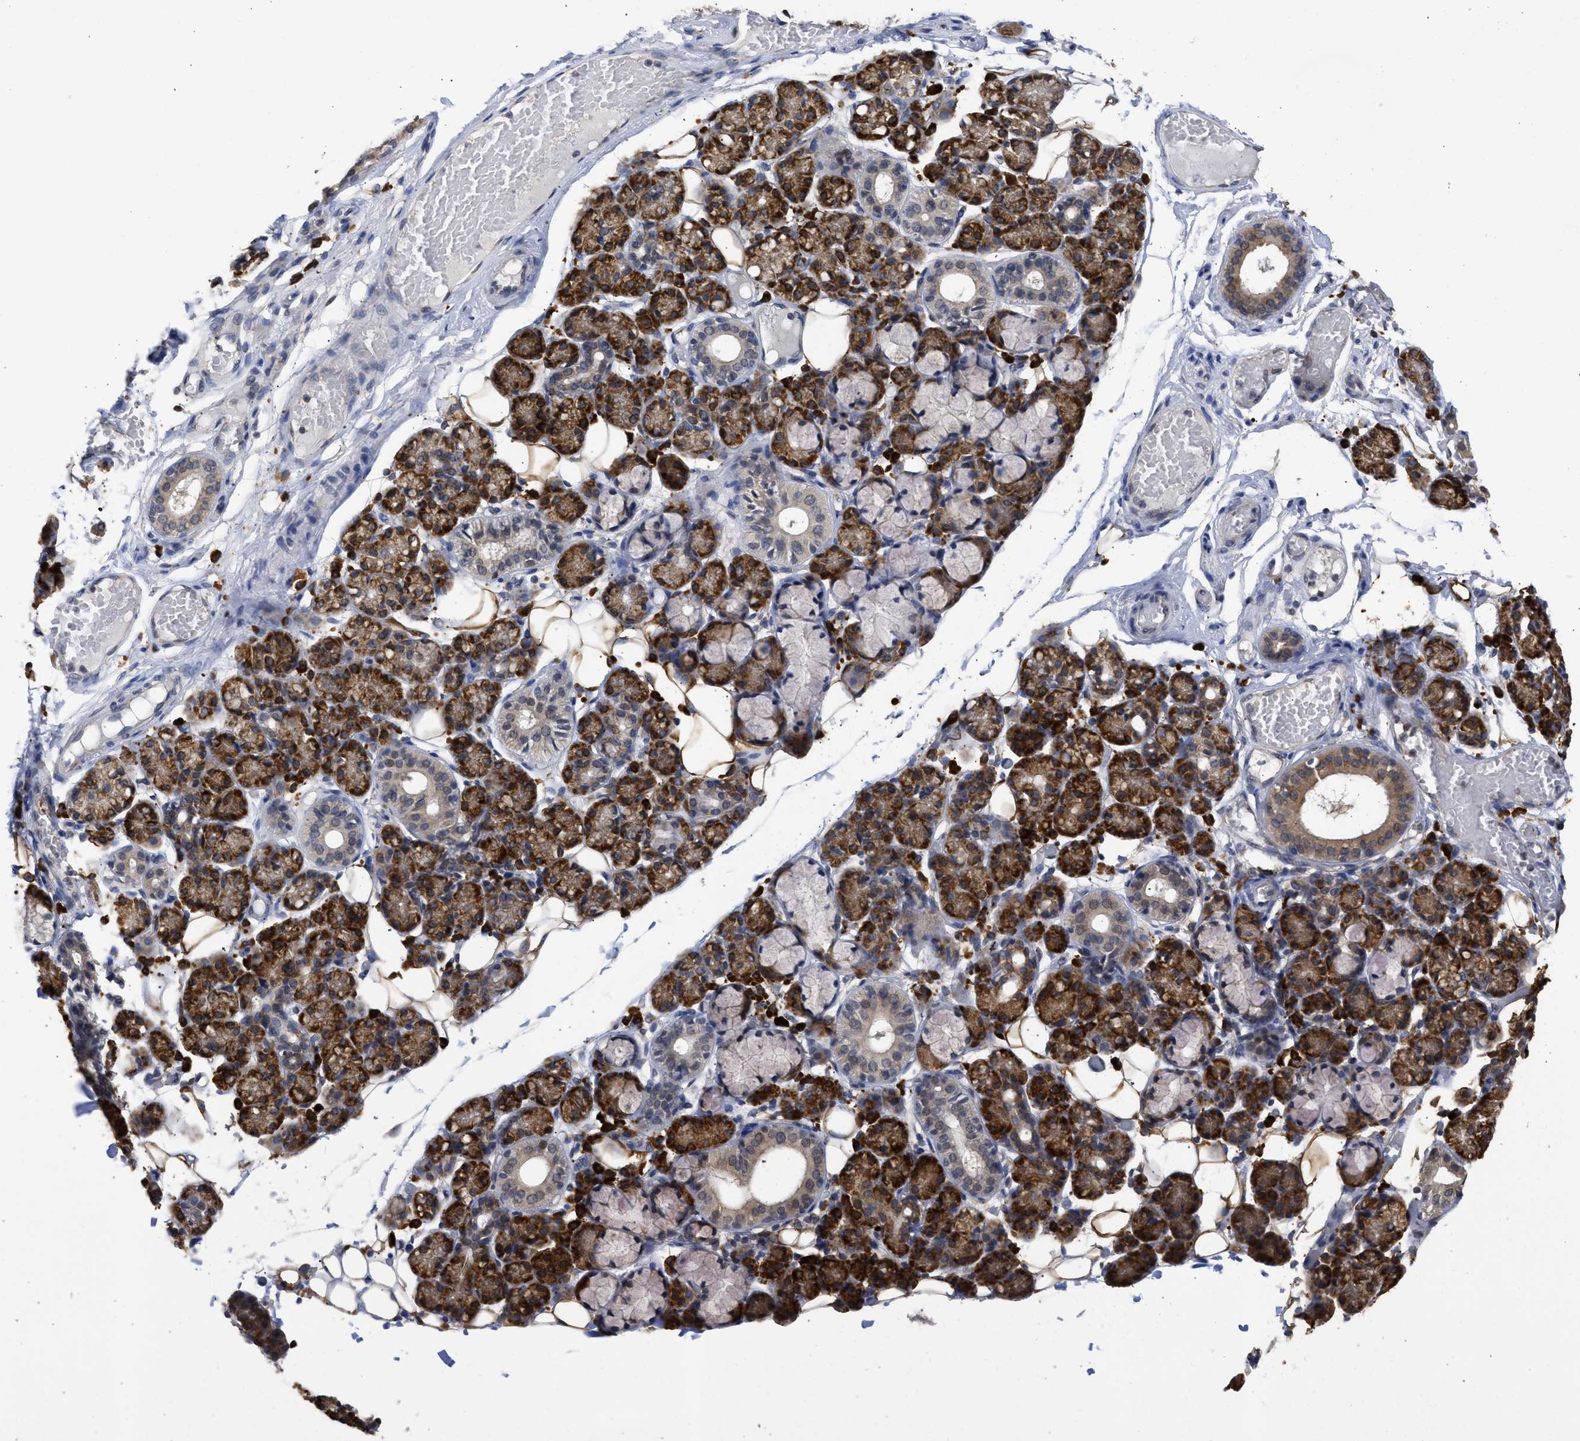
{"staining": {"intensity": "strong", "quantity": ">75%", "location": "cytoplasmic/membranous"}, "tissue": "salivary gland", "cell_type": "Glandular cells", "image_type": "normal", "snomed": [{"axis": "morphology", "description": "Normal tissue, NOS"}, {"axis": "topography", "description": "Salivary gland"}], "caption": "Protein expression analysis of benign human salivary gland reveals strong cytoplasmic/membranous expression in about >75% of glandular cells.", "gene": "DNAJC1", "patient": {"sex": "male", "age": 63}}